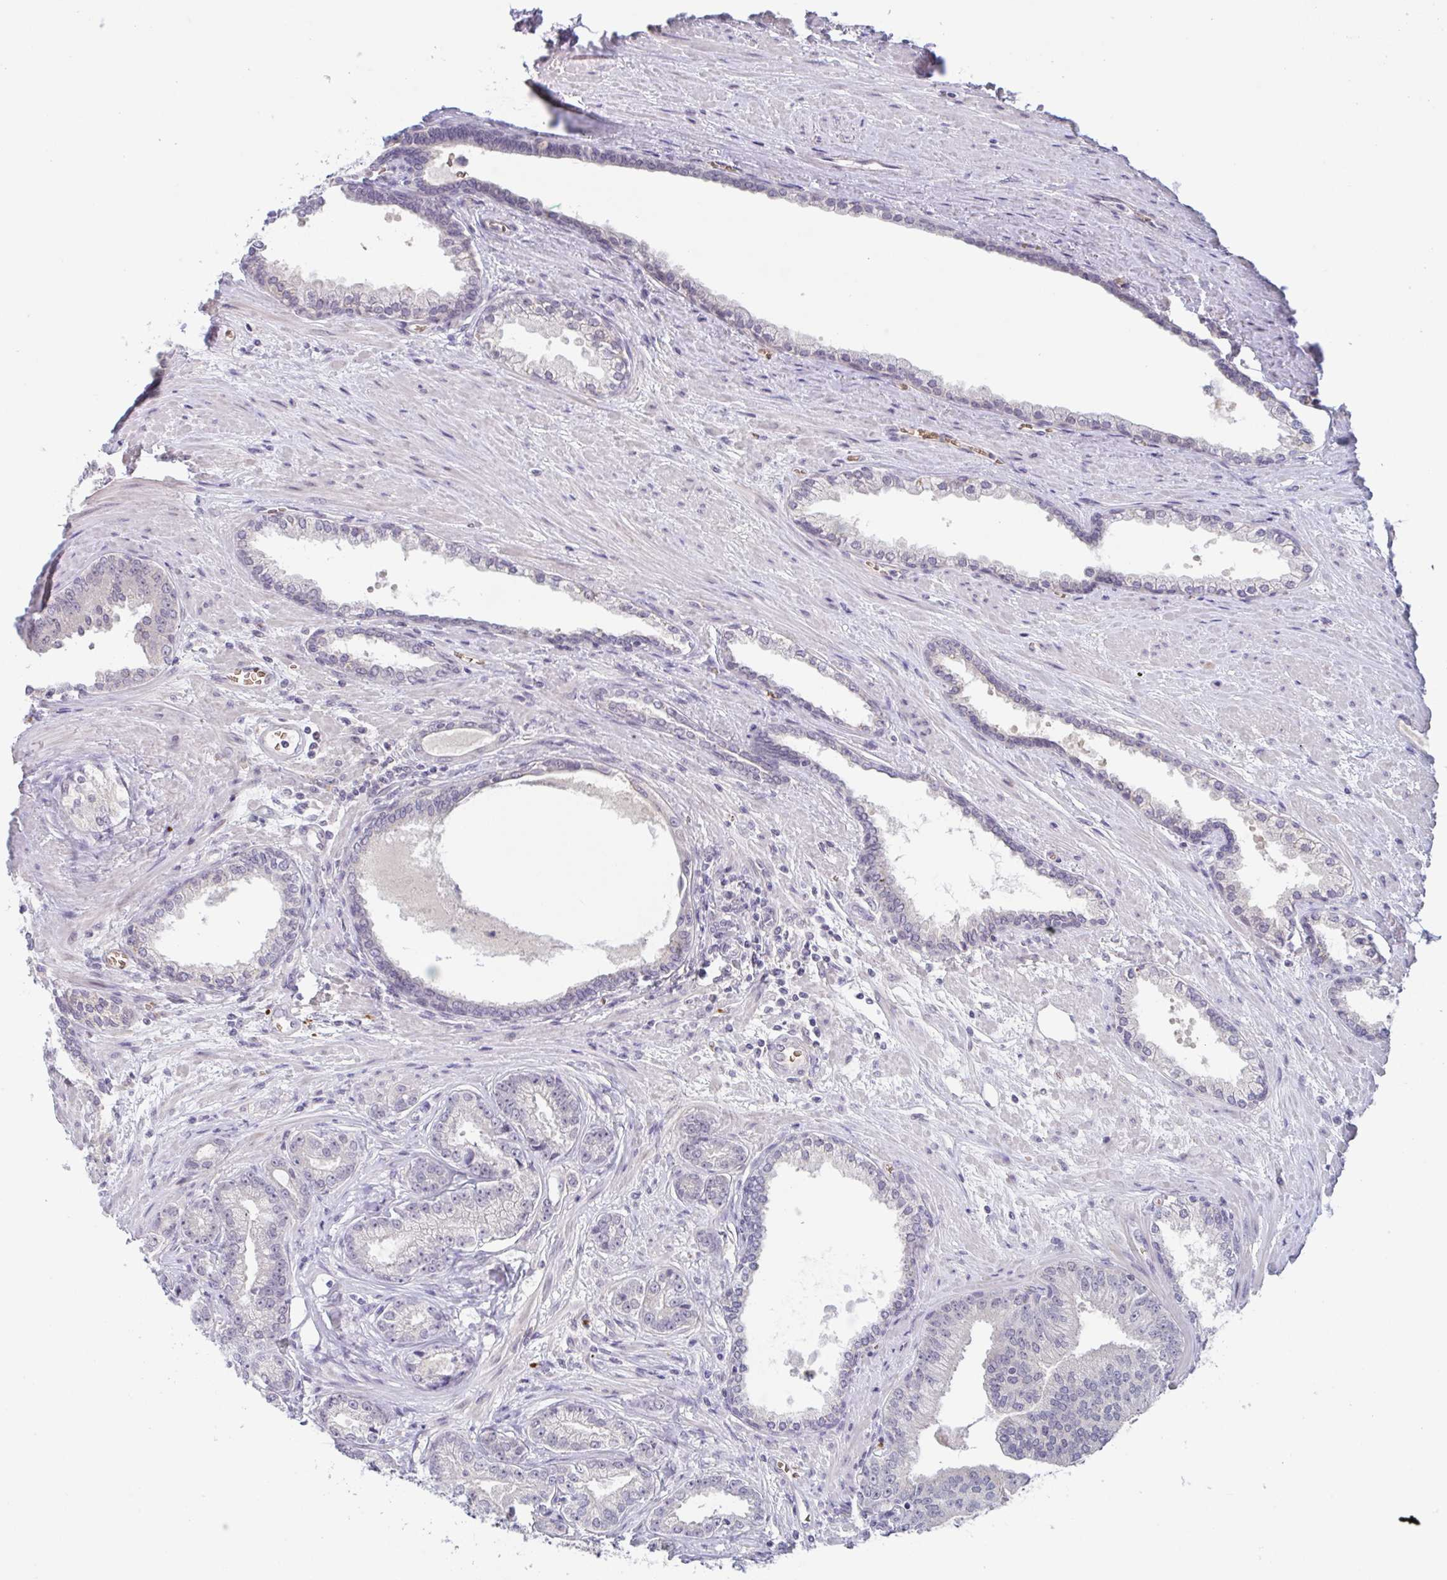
{"staining": {"intensity": "negative", "quantity": "none", "location": "none"}, "tissue": "prostate cancer", "cell_type": "Tumor cells", "image_type": "cancer", "snomed": [{"axis": "morphology", "description": "Adenocarcinoma, Low grade"}, {"axis": "topography", "description": "Prostate"}], "caption": "Prostate cancer stained for a protein using immunohistochemistry exhibits no expression tumor cells.", "gene": "RHAG", "patient": {"sex": "male", "age": 61}}